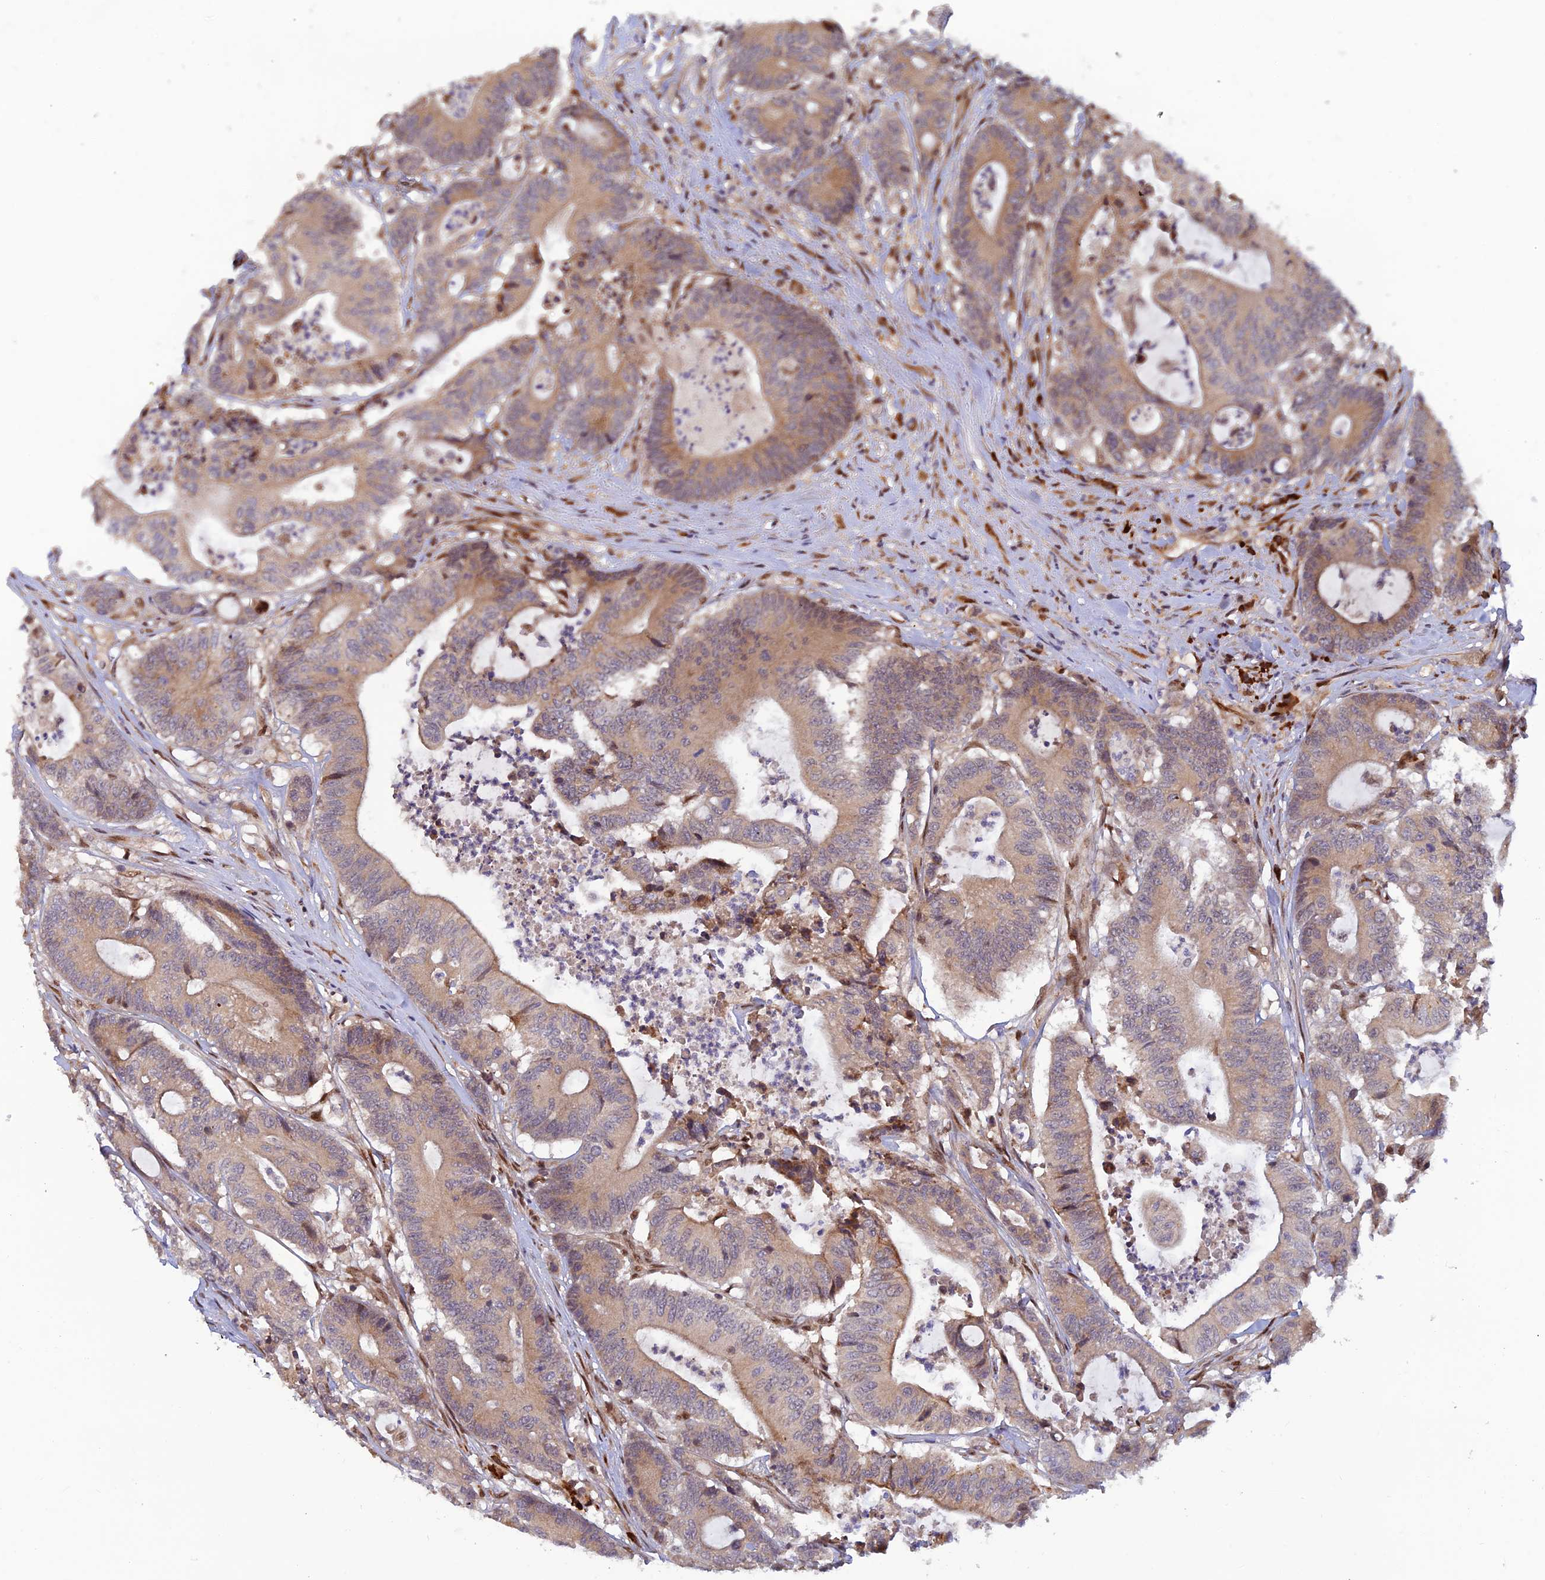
{"staining": {"intensity": "weak", "quantity": ">75%", "location": "cytoplasmic/membranous"}, "tissue": "colorectal cancer", "cell_type": "Tumor cells", "image_type": "cancer", "snomed": [{"axis": "morphology", "description": "Adenocarcinoma, NOS"}, {"axis": "topography", "description": "Colon"}], "caption": "High-magnification brightfield microscopy of colorectal adenocarcinoma stained with DAB (3,3'-diaminobenzidine) (brown) and counterstained with hematoxylin (blue). tumor cells exhibit weak cytoplasmic/membranous positivity is seen in approximately>75% of cells.", "gene": "ZNF565", "patient": {"sex": "female", "age": 84}}